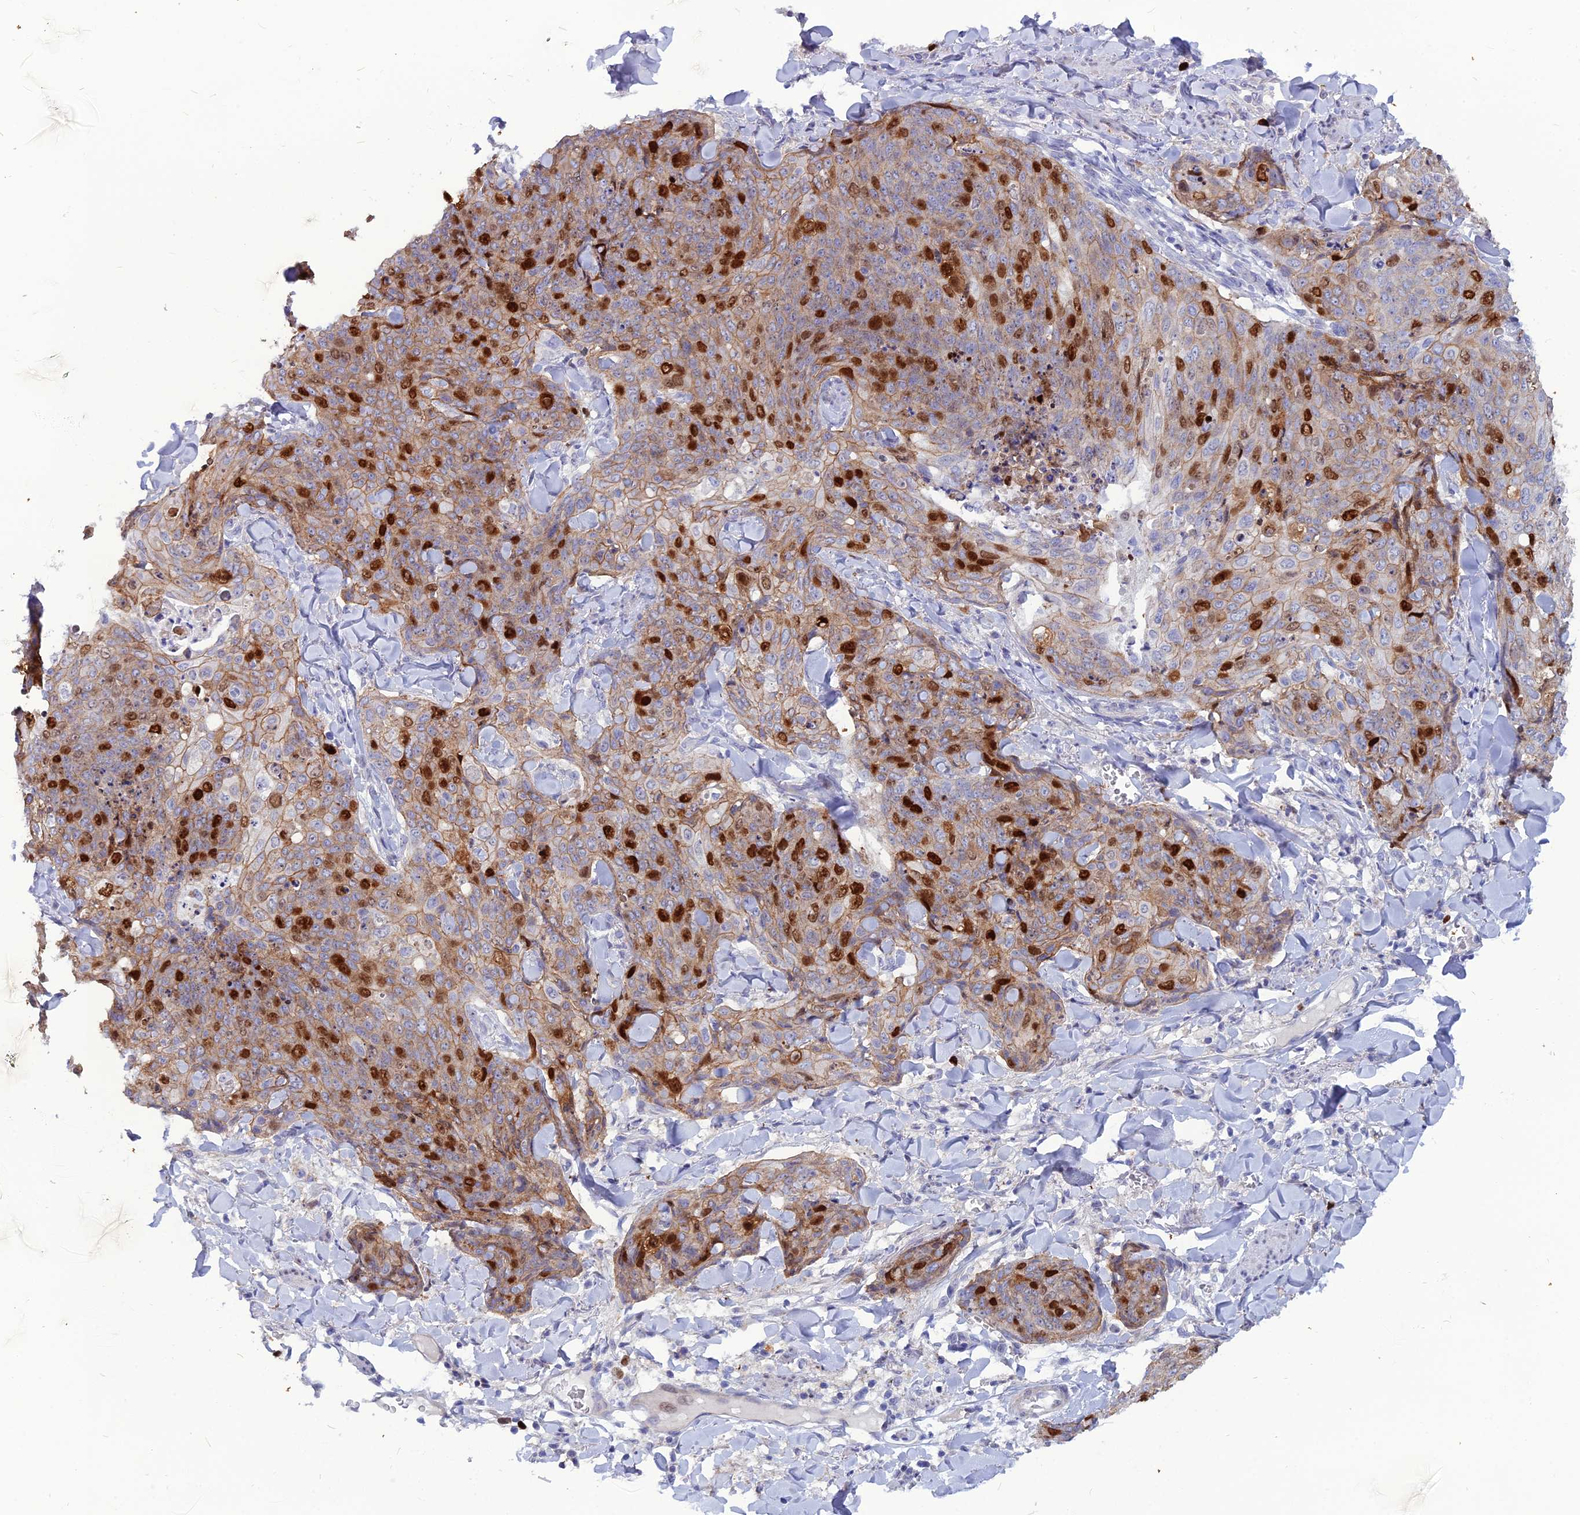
{"staining": {"intensity": "strong", "quantity": "25%-75%", "location": "cytoplasmic/membranous,nuclear"}, "tissue": "skin cancer", "cell_type": "Tumor cells", "image_type": "cancer", "snomed": [{"axis": "morphology", "description": "Squamous cell carcinoma, NOS"}, {"axis": "topography", "description": "Skin"}, {"axis": "topography", "description": "Vulva"}], "caption": "A micrograph showing strong cytoplasmic/membranous and nuclear expression in about 25%-75% of tumor cells in skin squamous cell carcinoma, as visualized by brown immunohistochemical staining.", "gene": "NUSAP1", "patient": {"sex": "female", "age": 85}}